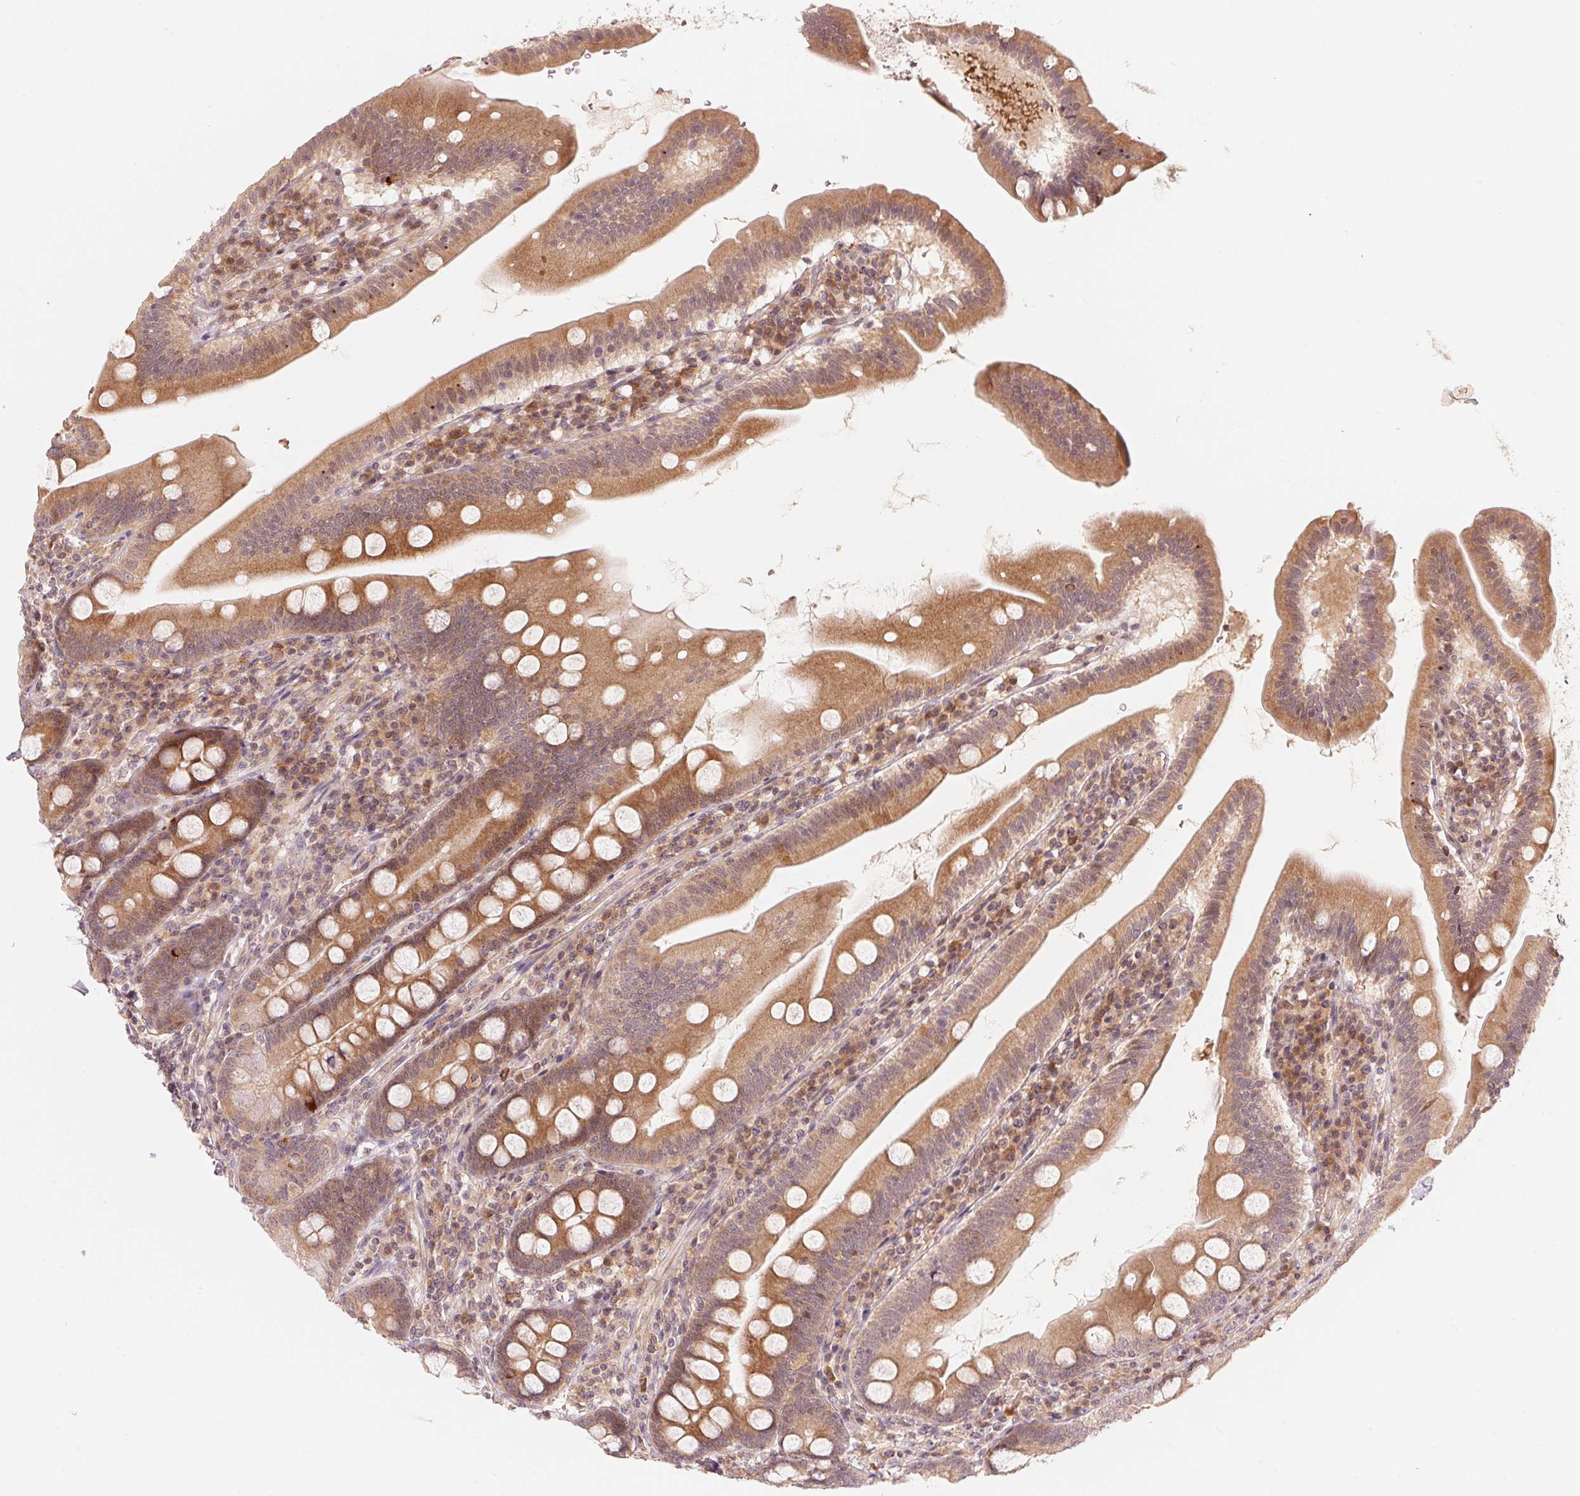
{"staining": {"intensity": "moderate", "quantity": ">75%", "location": "cytoplasmic/membranous"}, "tissue": "duodenum", "cell_type": "Glandular cells", "image_type": "normal", "snomed": [{"axis": "morphology", "description": "Normal tissue, NOS"}, {"axis": "topography", "description": "Duodenum"}], "caption": "An image of duodenum stained for a protein exhibits moderate cytoplasmic/membranous brown staining in glandular cells.", "gene": "PRKN", "patient": {"sex": "female", "age": 67}}